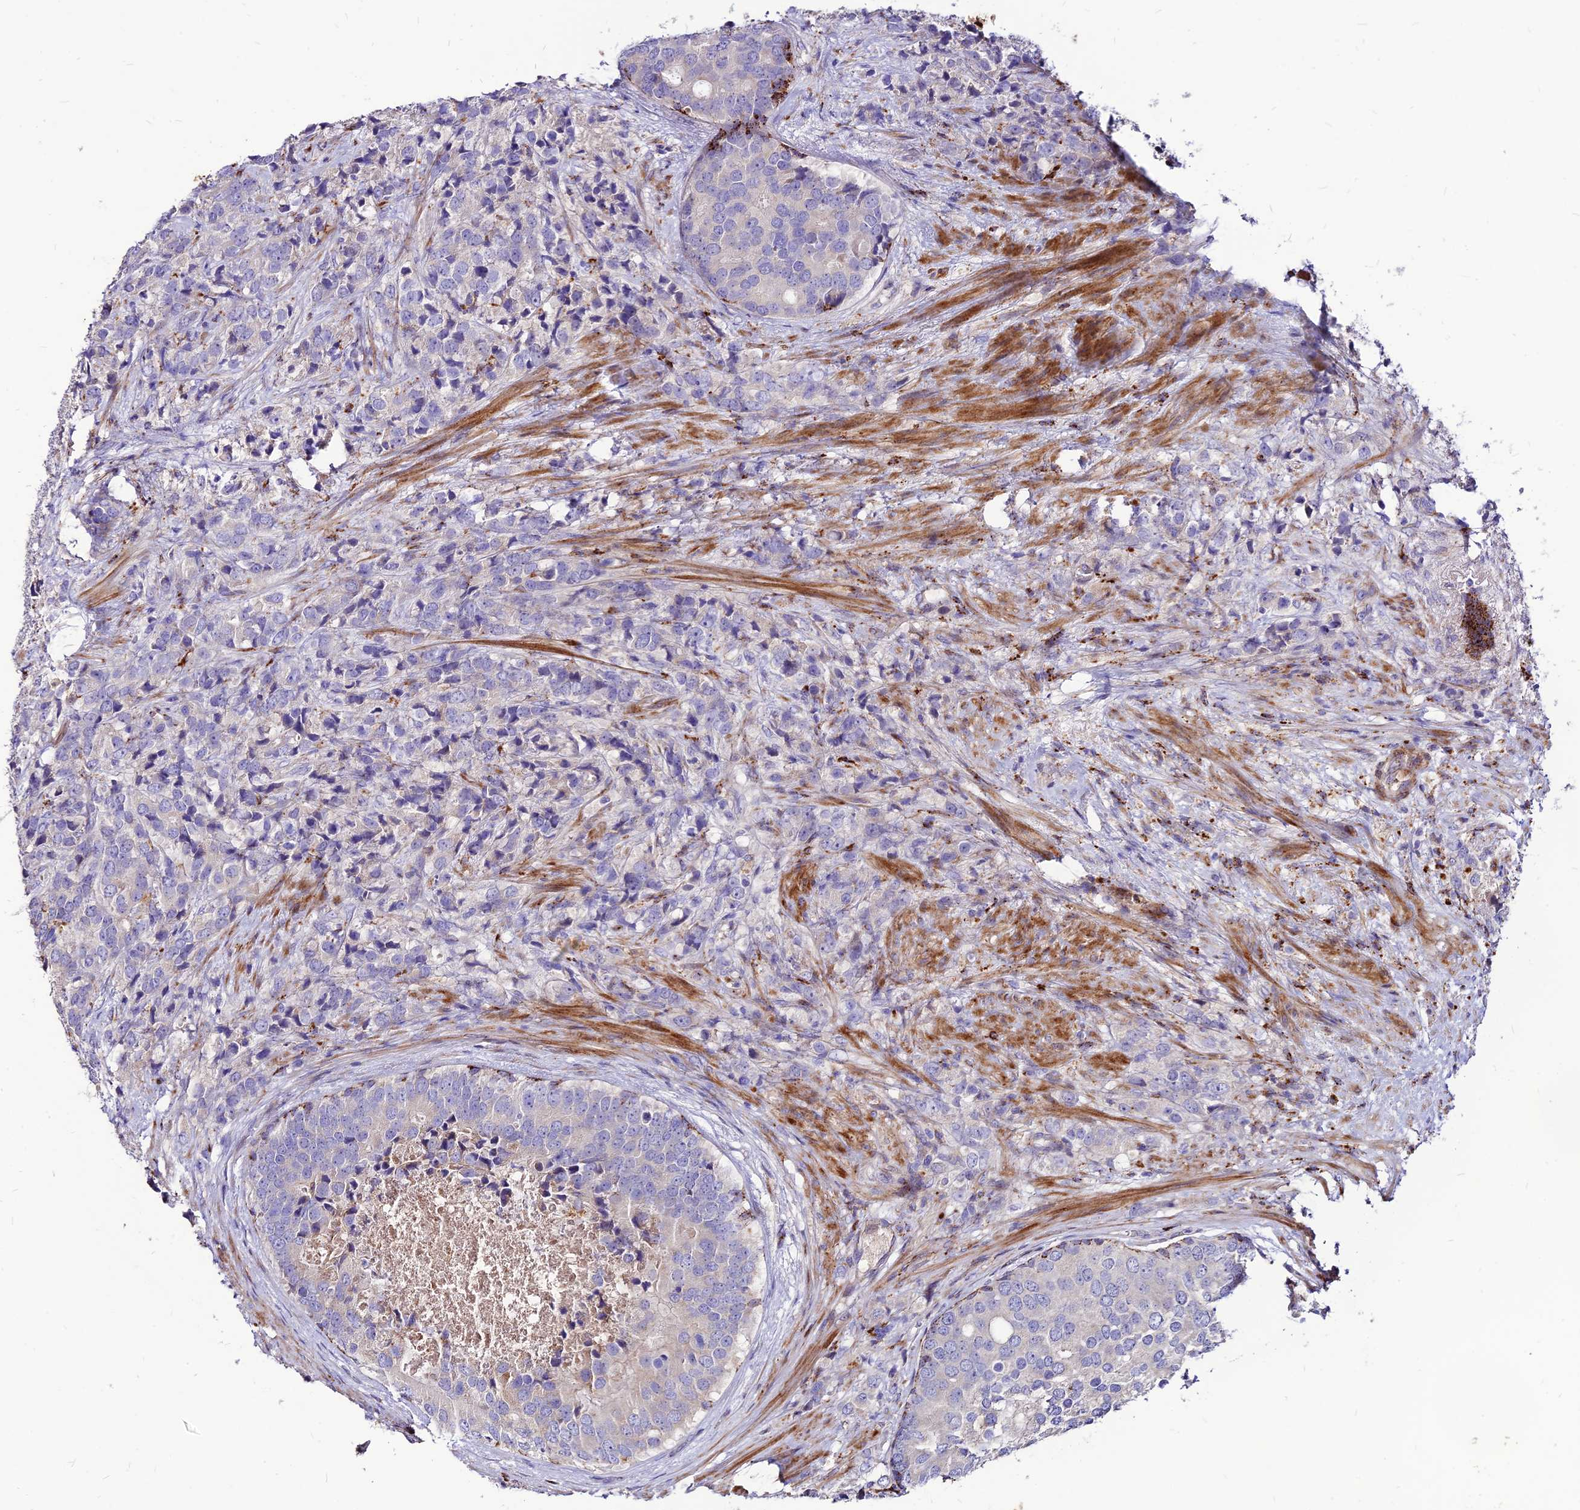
{"staining": {"intensity": "negative", "quantity": "none", "location": "none"}, "tissue": "prostate cancer", "cell_type": "Tumor cells", "image_type": "cancer", "snomed": [{"axis": "morphology", "description": "Adenocarcinoma, High grade"}, {"axis": "topography", "description": "Prostate"}], "caption": "DAB (3,3'-diaminobenzidine) immunohistochemical staining of high-grade adenocarcinoma (prostate) shows no significant expression in tumor cells.", "gene": "RIMOC1", "patient": {"sex": "male", "age": 62}}